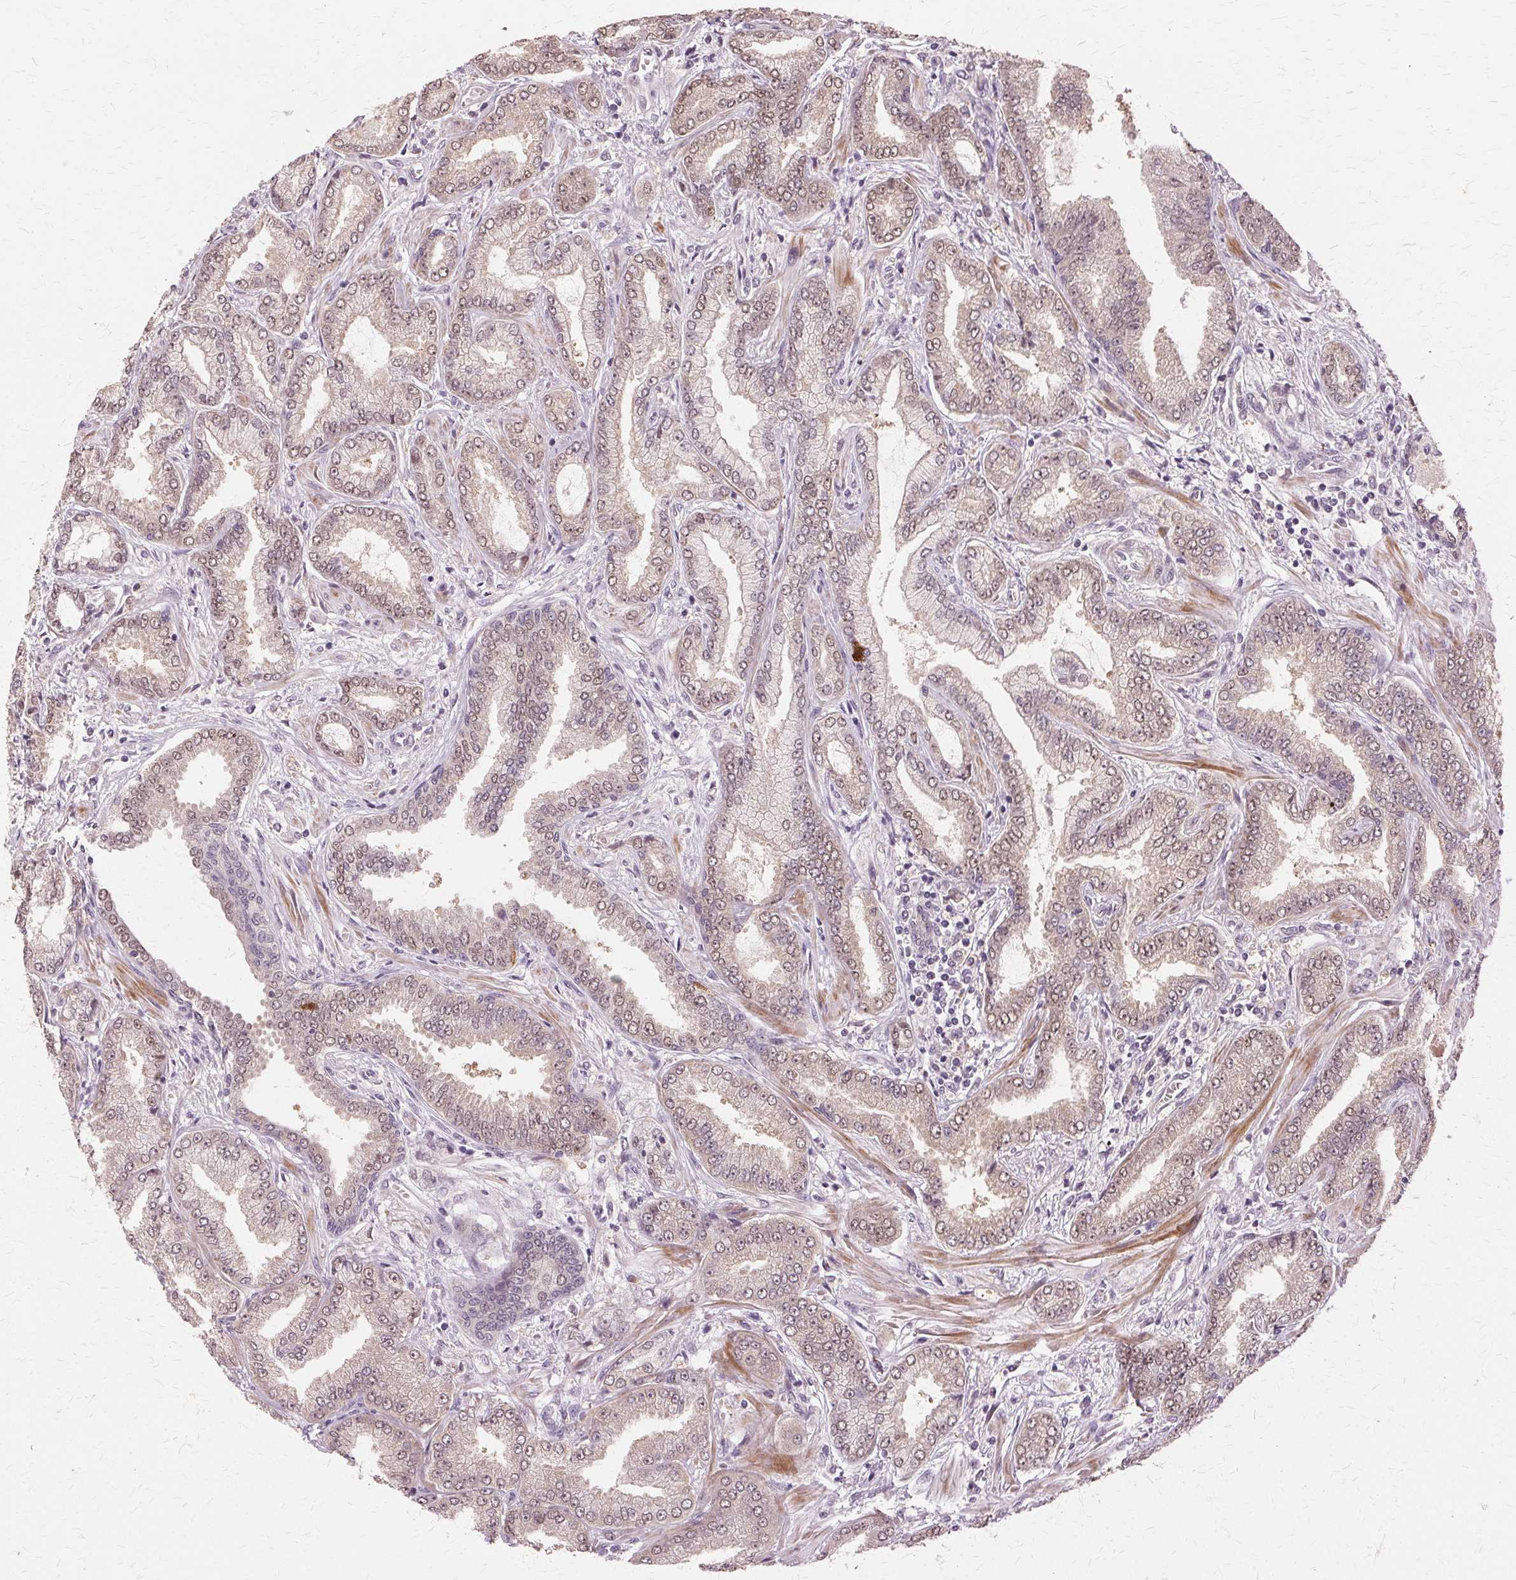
{"staining": {"intensity": "weak", "quantity": "25%-75%", "location": "nuclear"}, "tissue": "prostate cancer", "cell_type": "Tumor cells", "image_type": "cancer", "snomed": [{"axis": "morphology", "description": "Adenocarcinoma, Low grade"}, {"axis": "topography", "description": "Prostate"}], "caption": "Immunohistochemistry (IHC) photomicrograph of human prostate cancer stained for a protein (brown), which exhibits low levels of weak nuclear expression in approximately 25%-75% of tumor cells.", "gene": "PRMT5", "patient": {"sex": "male", "age": 55}}